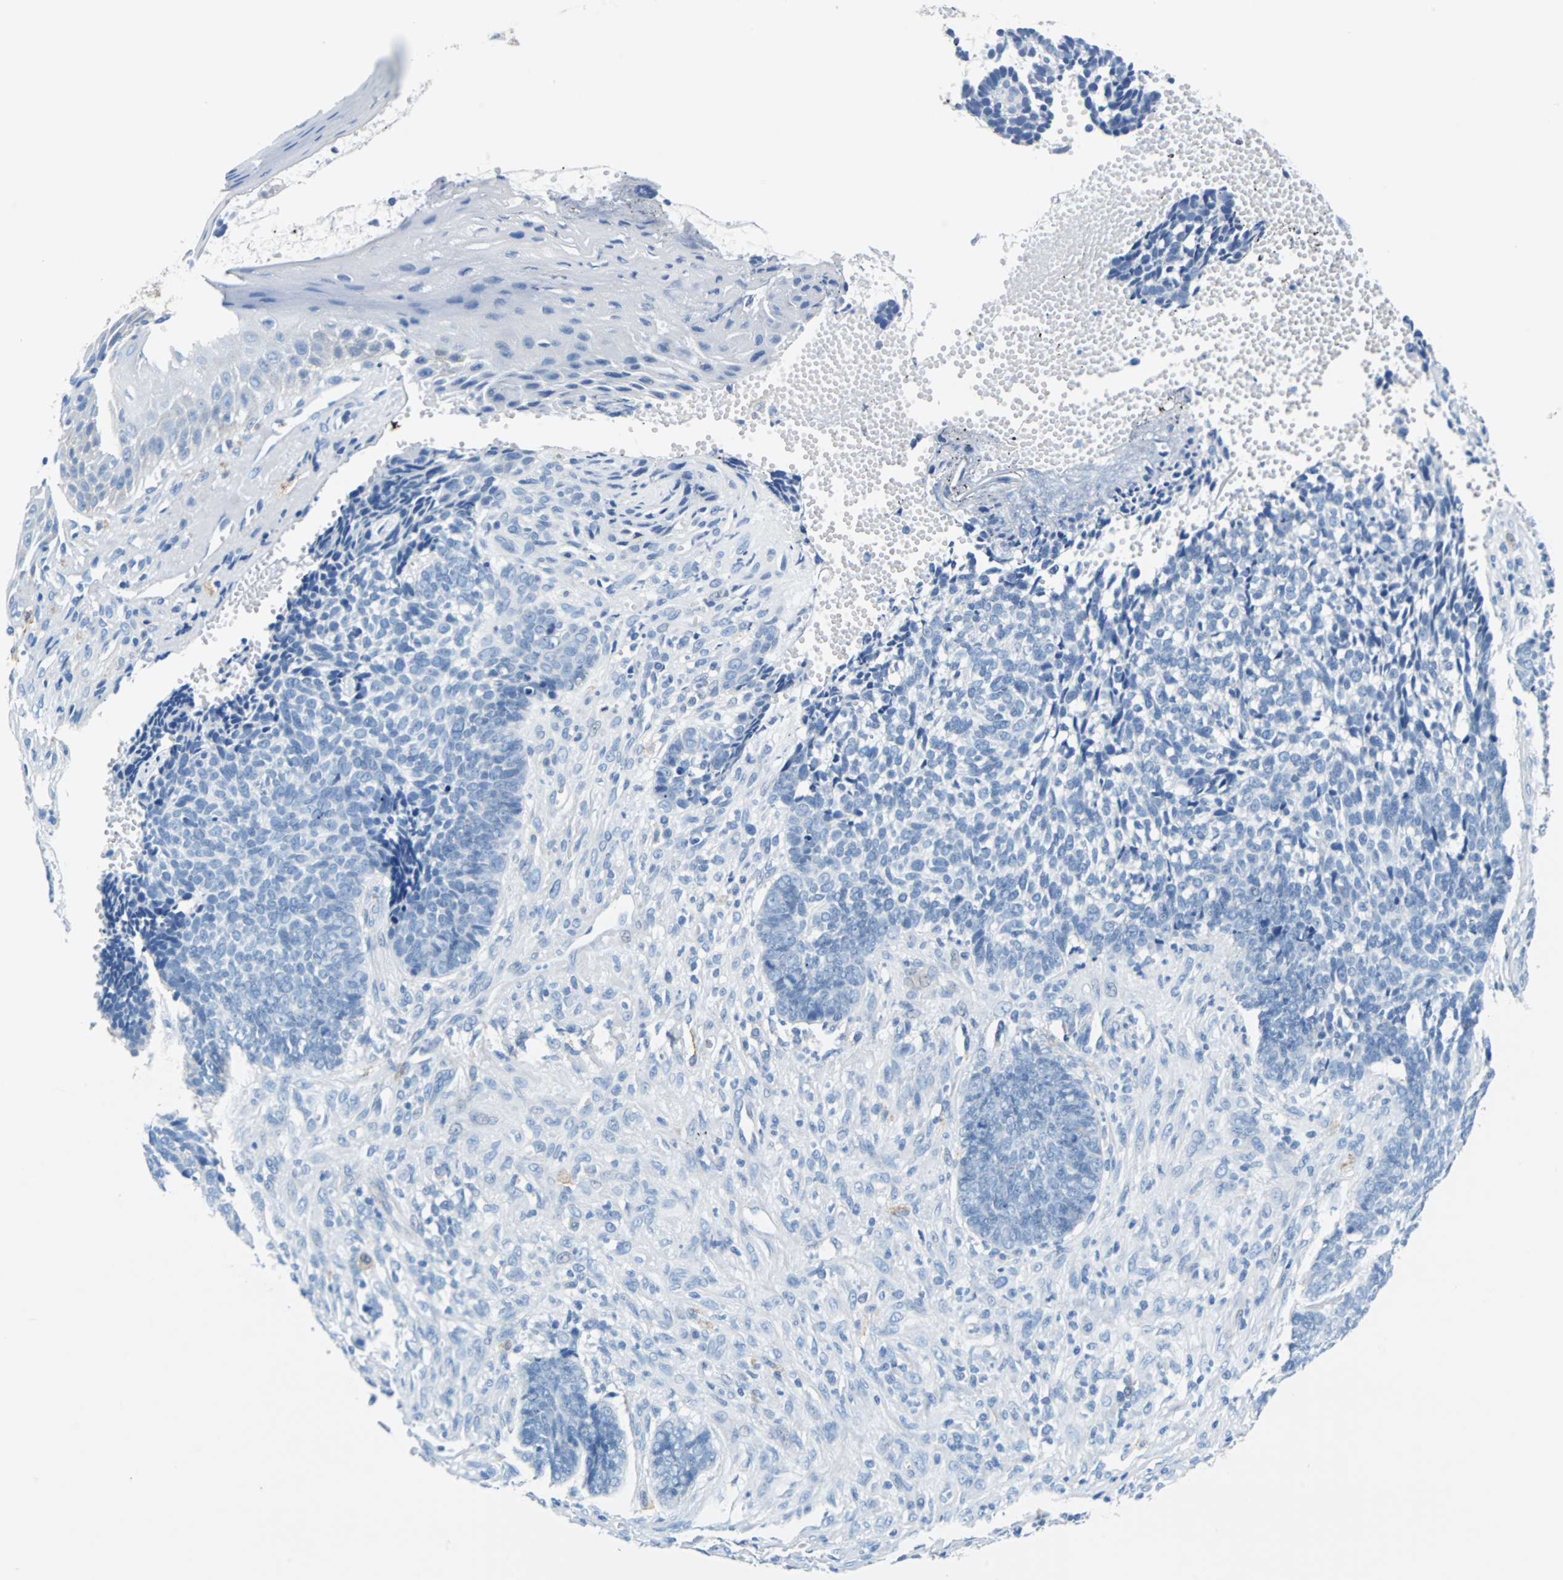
{"staining": {"intensity": "negative", "quantity": "none", "location": "none"}, "tissue": "skin cancer", "cell_type": "Tumor cells", "image_type": "cancer", "snomed": [{"axis": "morphology", "description": "Basal cell carcinoma"}, {"axis": "topography", "description": "Skin"}], "caption": "A micrograph of human basal cell carcinoma (skin) is negative for staining in tumor cells. (DAB (3,3'-diaminobenzidine) immunohistochemistry with hematoxylin counter stain).", "gene": "TEX264", "patient": {"sex": "male", "age": 84}}